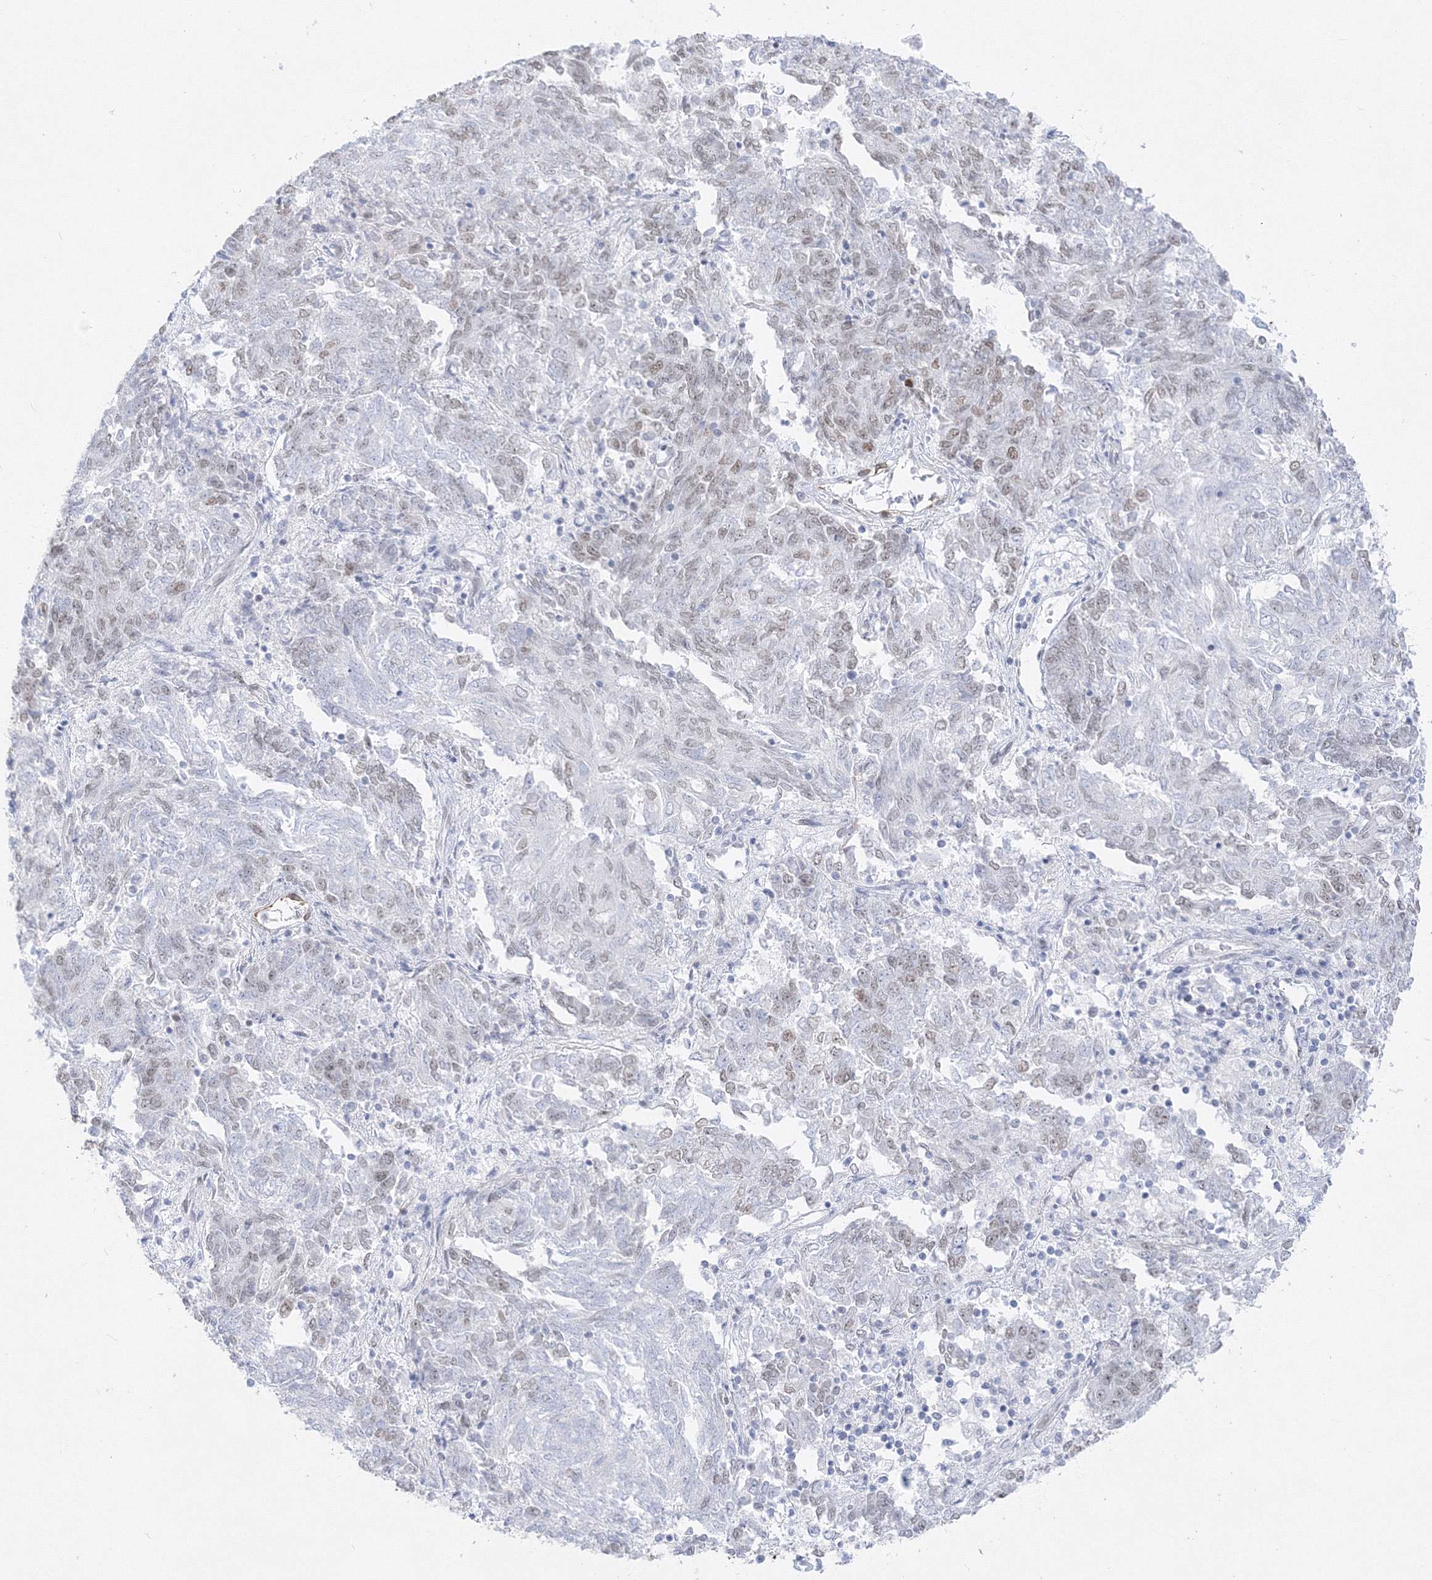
{"staining": {"intensity": "weak", "quantity": "25%-75%", "location": "nuclear"}, "tissue": "endometrial cancer", "cell_type": "Tumor cells", "image_type": "cancer", "snomed": [{"axis": "morphology", "description": "Adenocarcinoma, NOS"}, {"axis": "topography", "description": "Endometrium"}], "caption": "Protein expression analysis of human adenocarcinoma (endometrial) reveals weak nuclear expression in about 25%-75% of tumor cells. The protein is stained brown, and the nuclei are stained in blue (DAB IHC with brightfield microscopy, high magnification).", "gene": "ZNF638", "patient": {"sex": "female", "age": 80}}